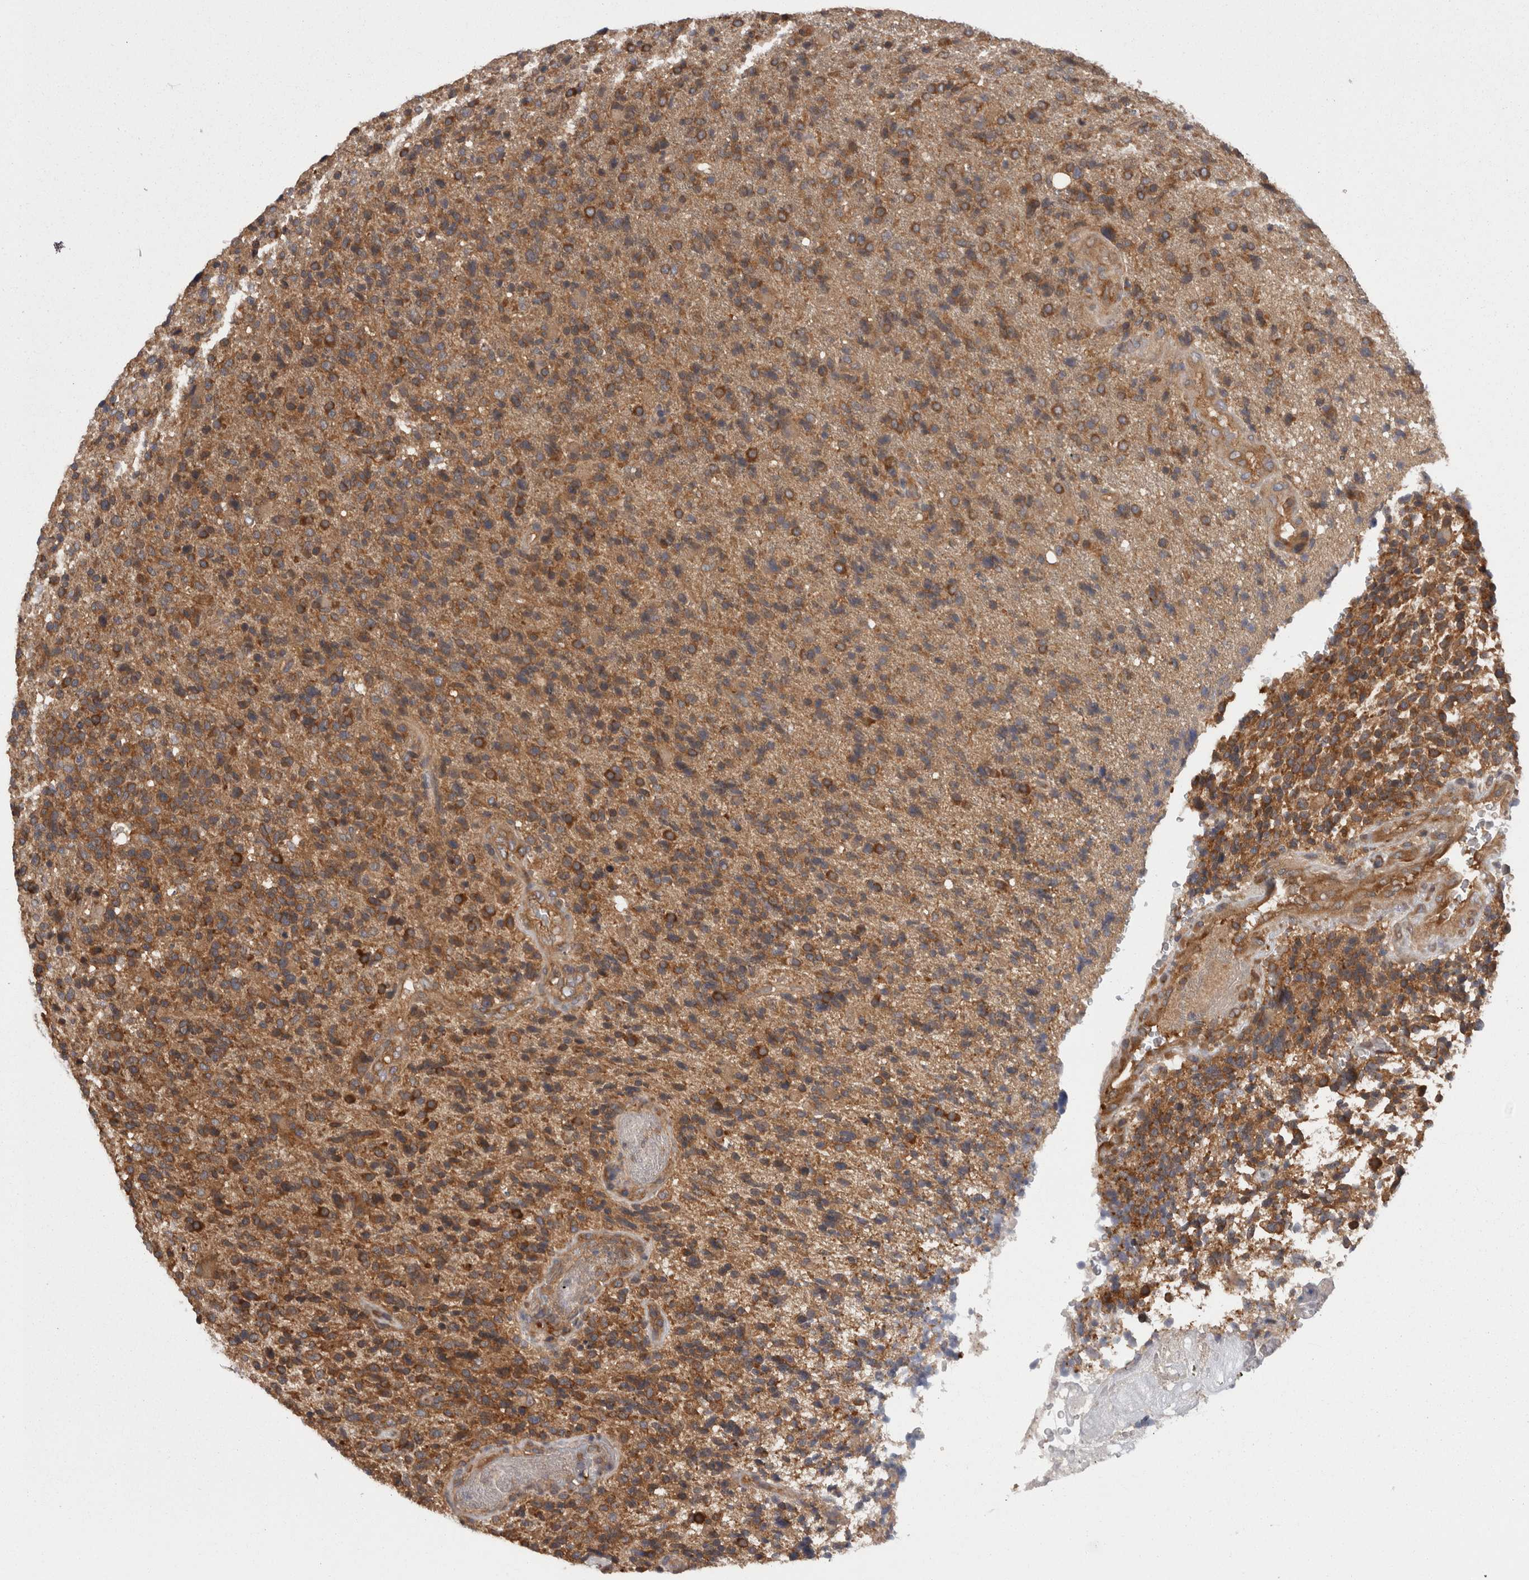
{"staining": {"intensity": "moderate", "quantity": ">75%", "location": "cytoplasmic/membranous"}, "tissue": "glioma", "cell_type": "Tumor cells", "image_type": "cancer", "snomed": [{"axis": "morphology", "description": "Glioma, malignant, High grade"}, {"axis": "topography", "description": "Brain"}], "caption": "Immunohistochemical staining of human glioma demonstrates moderate cytoplasmic/membranous protein staining in approximately >75% of tumor cells.", "gene": "SMCR8", "patient": {"sex": "male", "age": 72}}